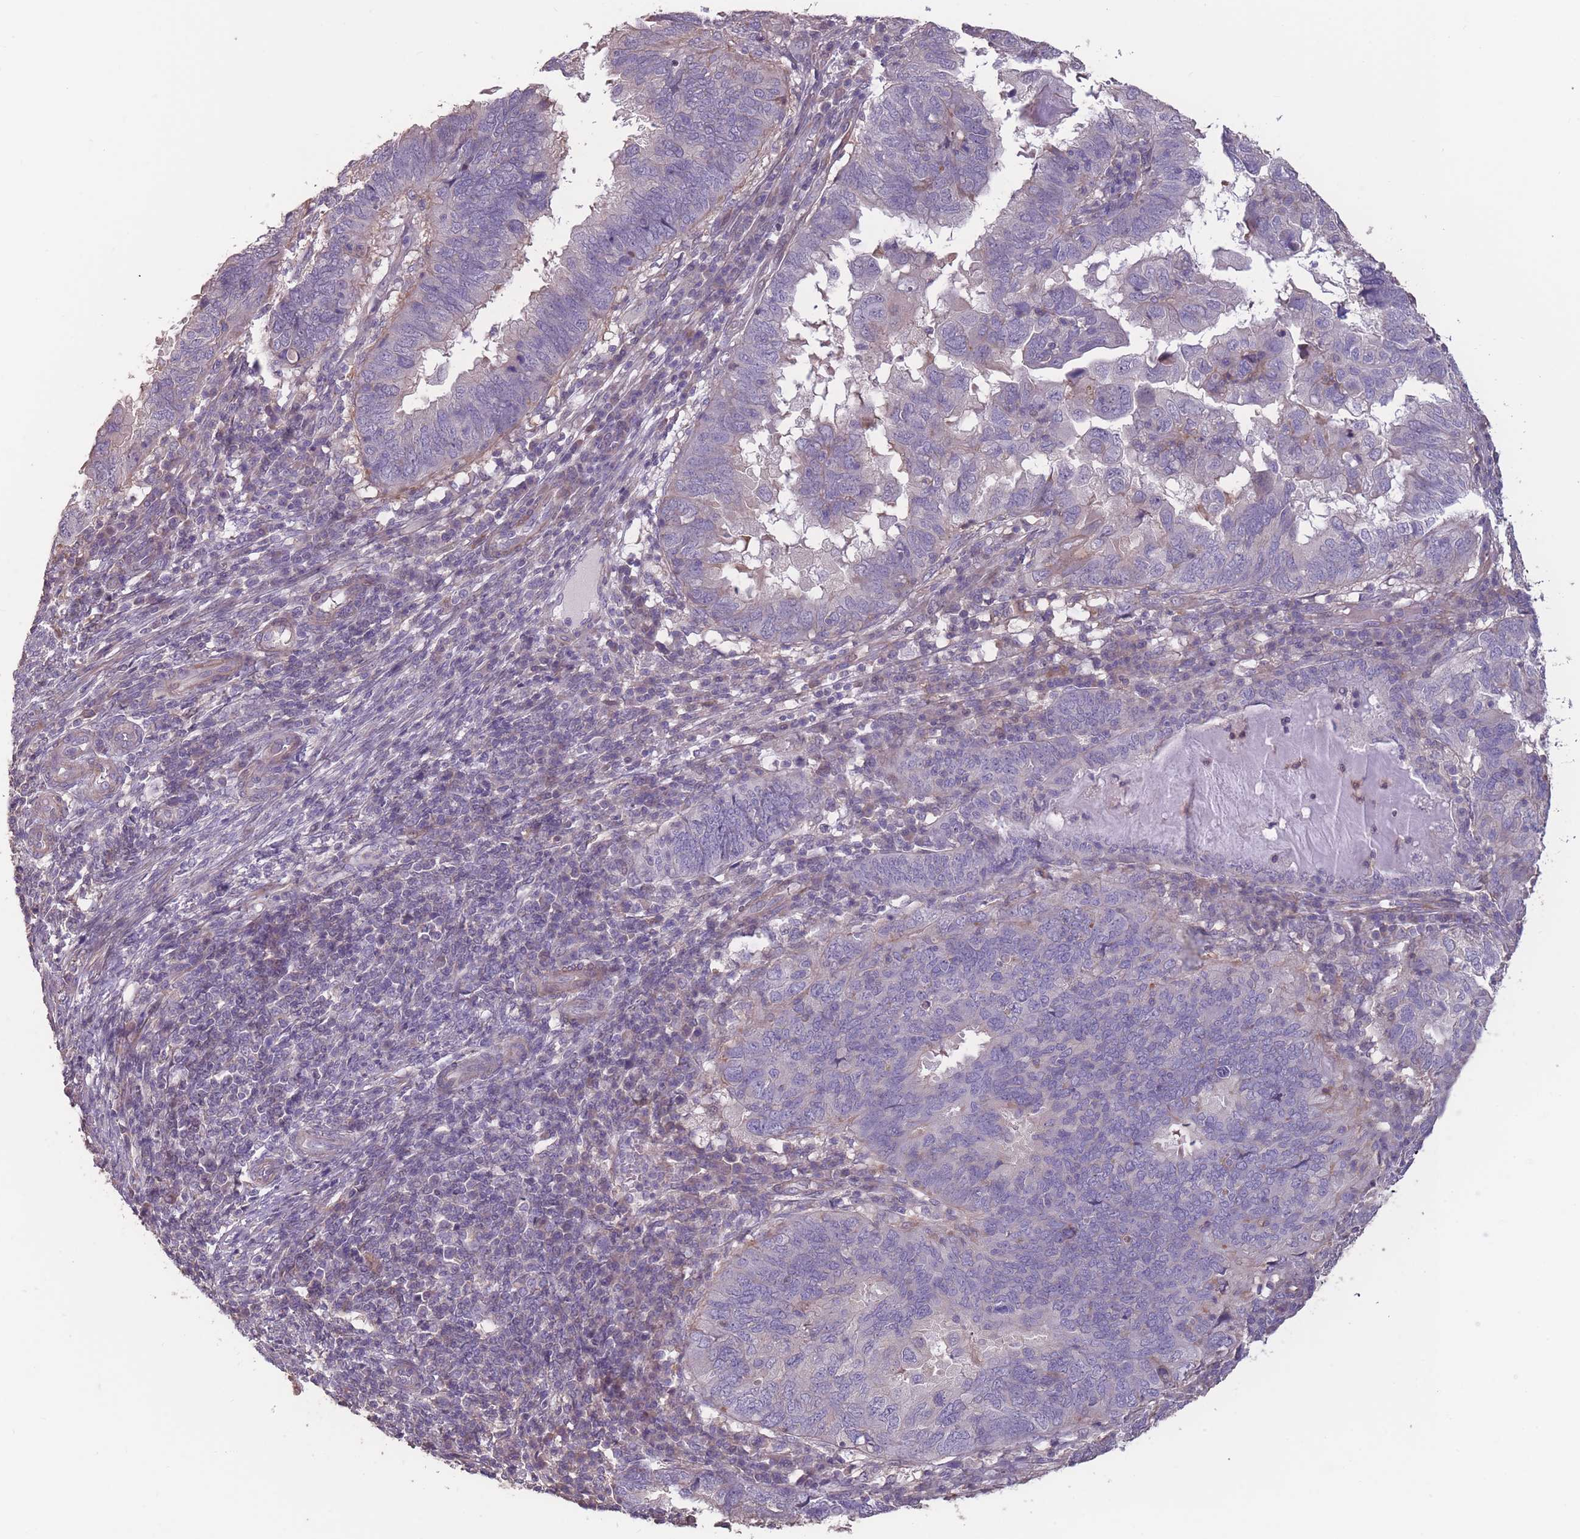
{"staining": {"intensity": "negative", "quantity": "none", "location": "none"}, "tissue": "endometrial cancer", "cell_type": "Tumor cells", "image_type": "cancer", "snomed": [{"axis": "morphology", "description": "Adenocarcinoma, NOS"}, {"axis": "topography", "description": "Uterus"}], "caption": "Tumor cells are negative for protein expression in human endometrial cancer (adenocarcinoma).", "gene": "RSPH10B", "patient": {"sex": "female", "age": 77}}